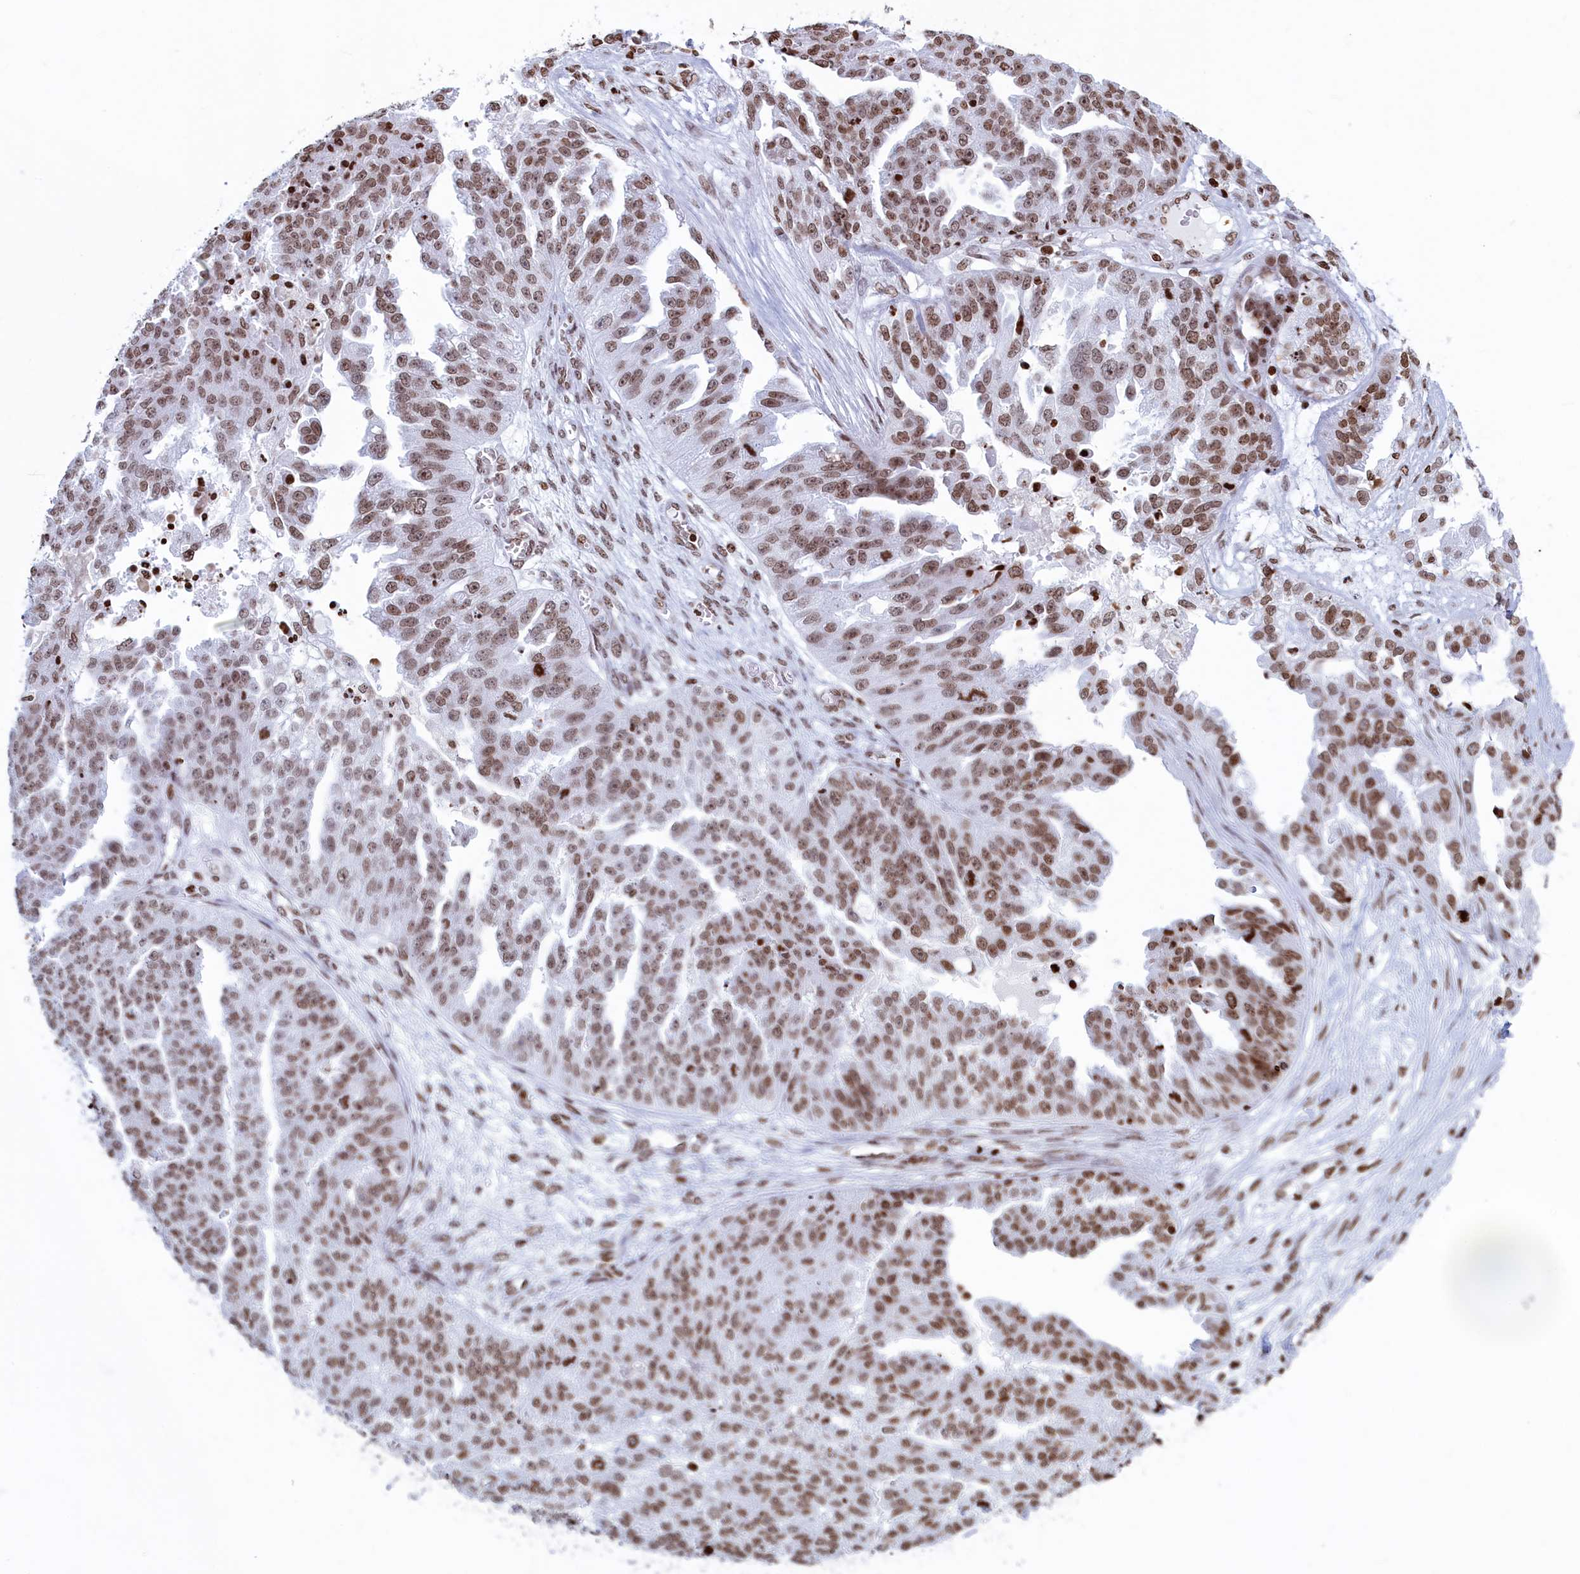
{"staining": {"intensity": "moderate", "quantity": ">75%", "location": "nuclear"}, "tissue": "ovarian cancer", "cell_type": "Tumor cells", "image_type": "cancer", "snomed": [{"axis": "morphology", "description": "Cystadenocarcinoma, serous, NOS"}, {"axis": "topography", "description": "Ovary"}], "caption": "A histopathology image showing moderate nuclear positivity in approximately >75% of tumor cells in ovarian serous cystadenocarcinoma, as visualized by brown immunohistochemical staining.", "gene": "APOBEC3A", "patient": {"sex": "female", "age": 58}}